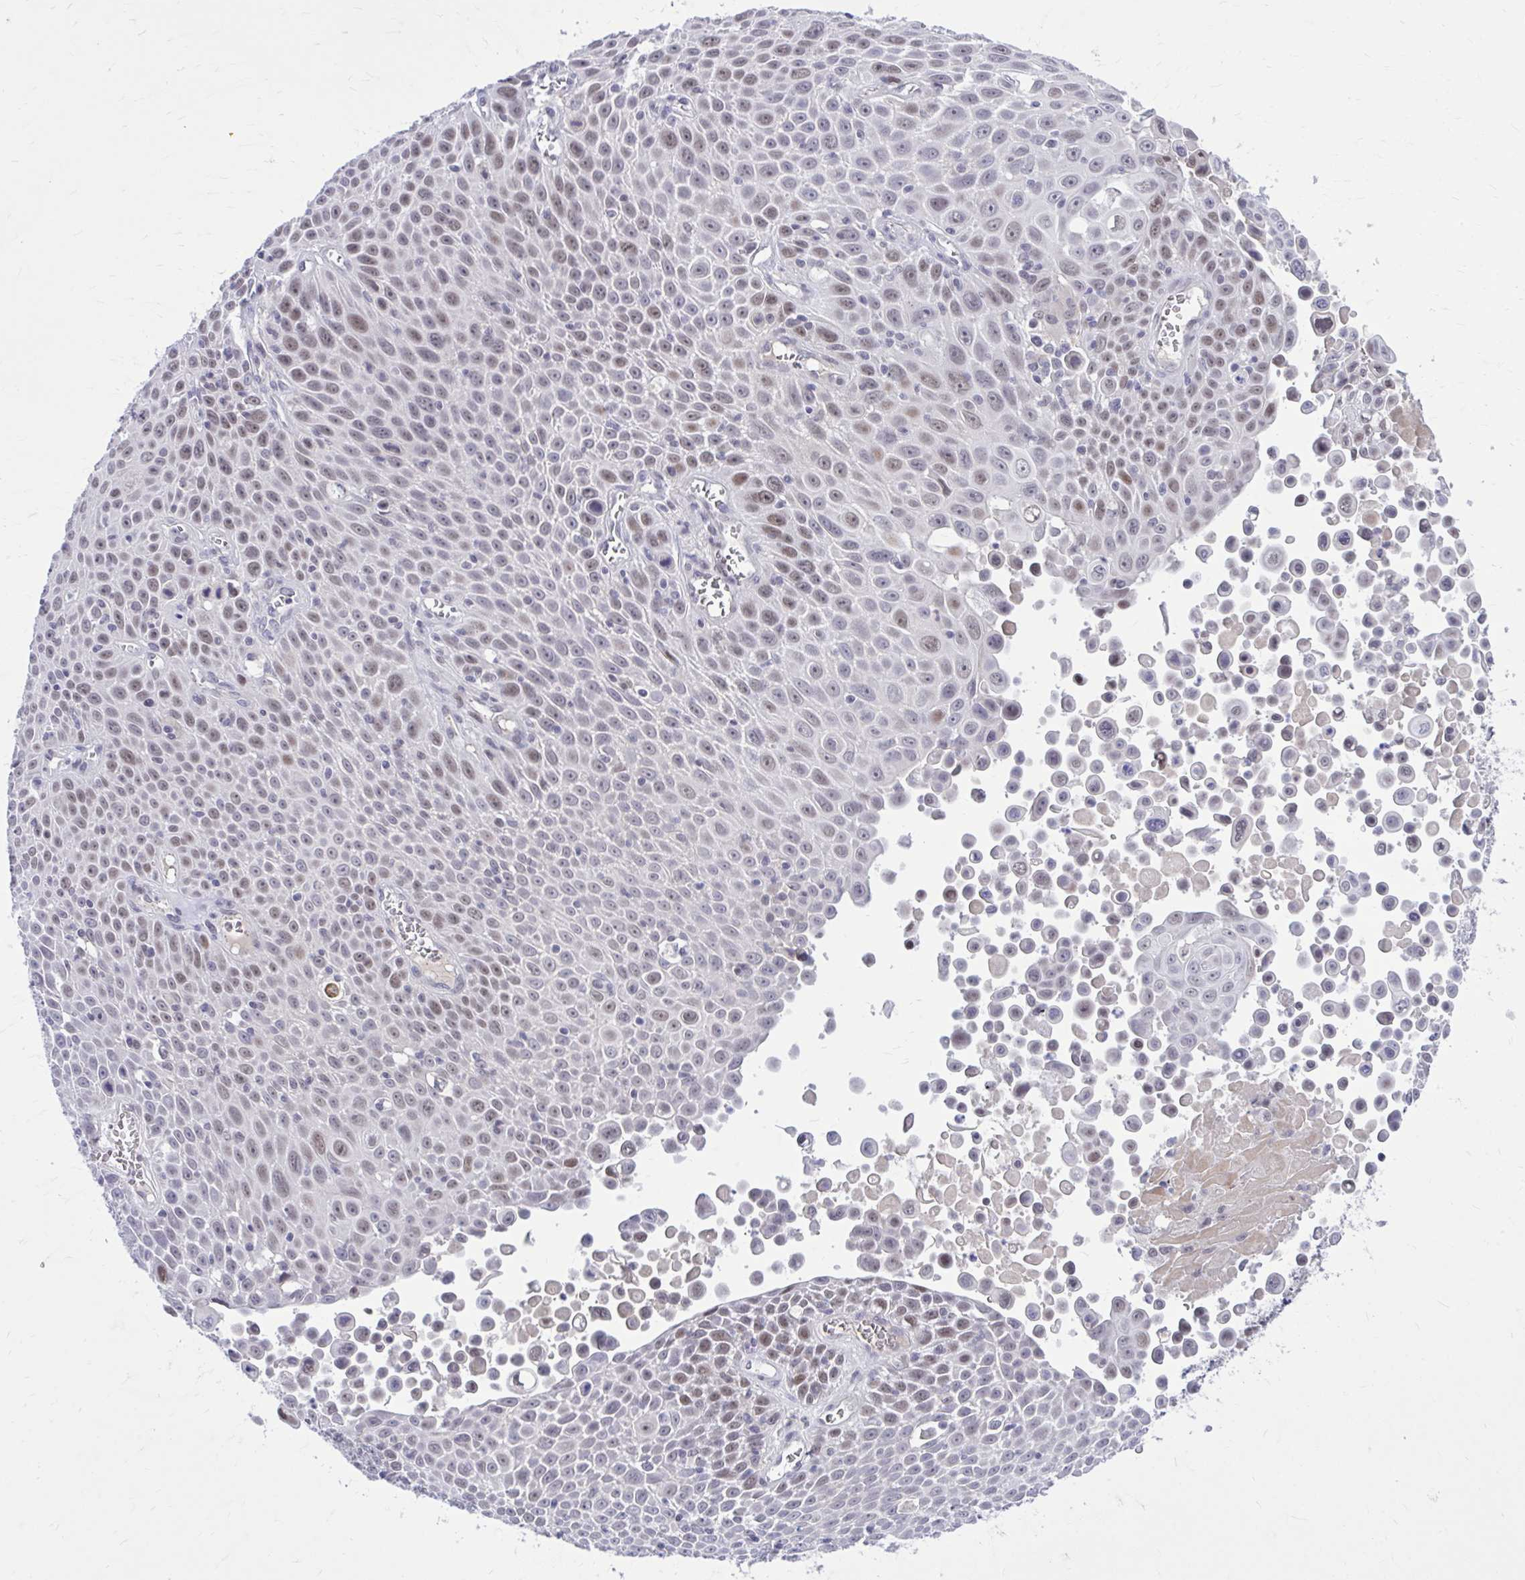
{"staining": {"intensity": "moderate", "quantity": "25%-75%", "location": "nuclear"}, "tissue": "lung cancer", "cell_type": "Tumor cells", "image_type": "cancer", "snomed": [{"axis": "morphology", "description": "Squamous cell carcinoma, NOS"}, {"axis": "morphology", "description": "Squamous cell carcinoma, metastatic, NOS"}, {"axis": "topography", "description": "Lymph node"}, {"axis": "topography", "description": "Lung"}], "caption": "The photomicrograph reveals immunohistochemical staining of lung cancer (metastatic squamous cell carcinoma). There is moderate nuclear staining is appreciated in approximately 25%-75% of tumor cells.", "gene": "ZBTB25", "patient": {"sex": "female", "age": 62}}